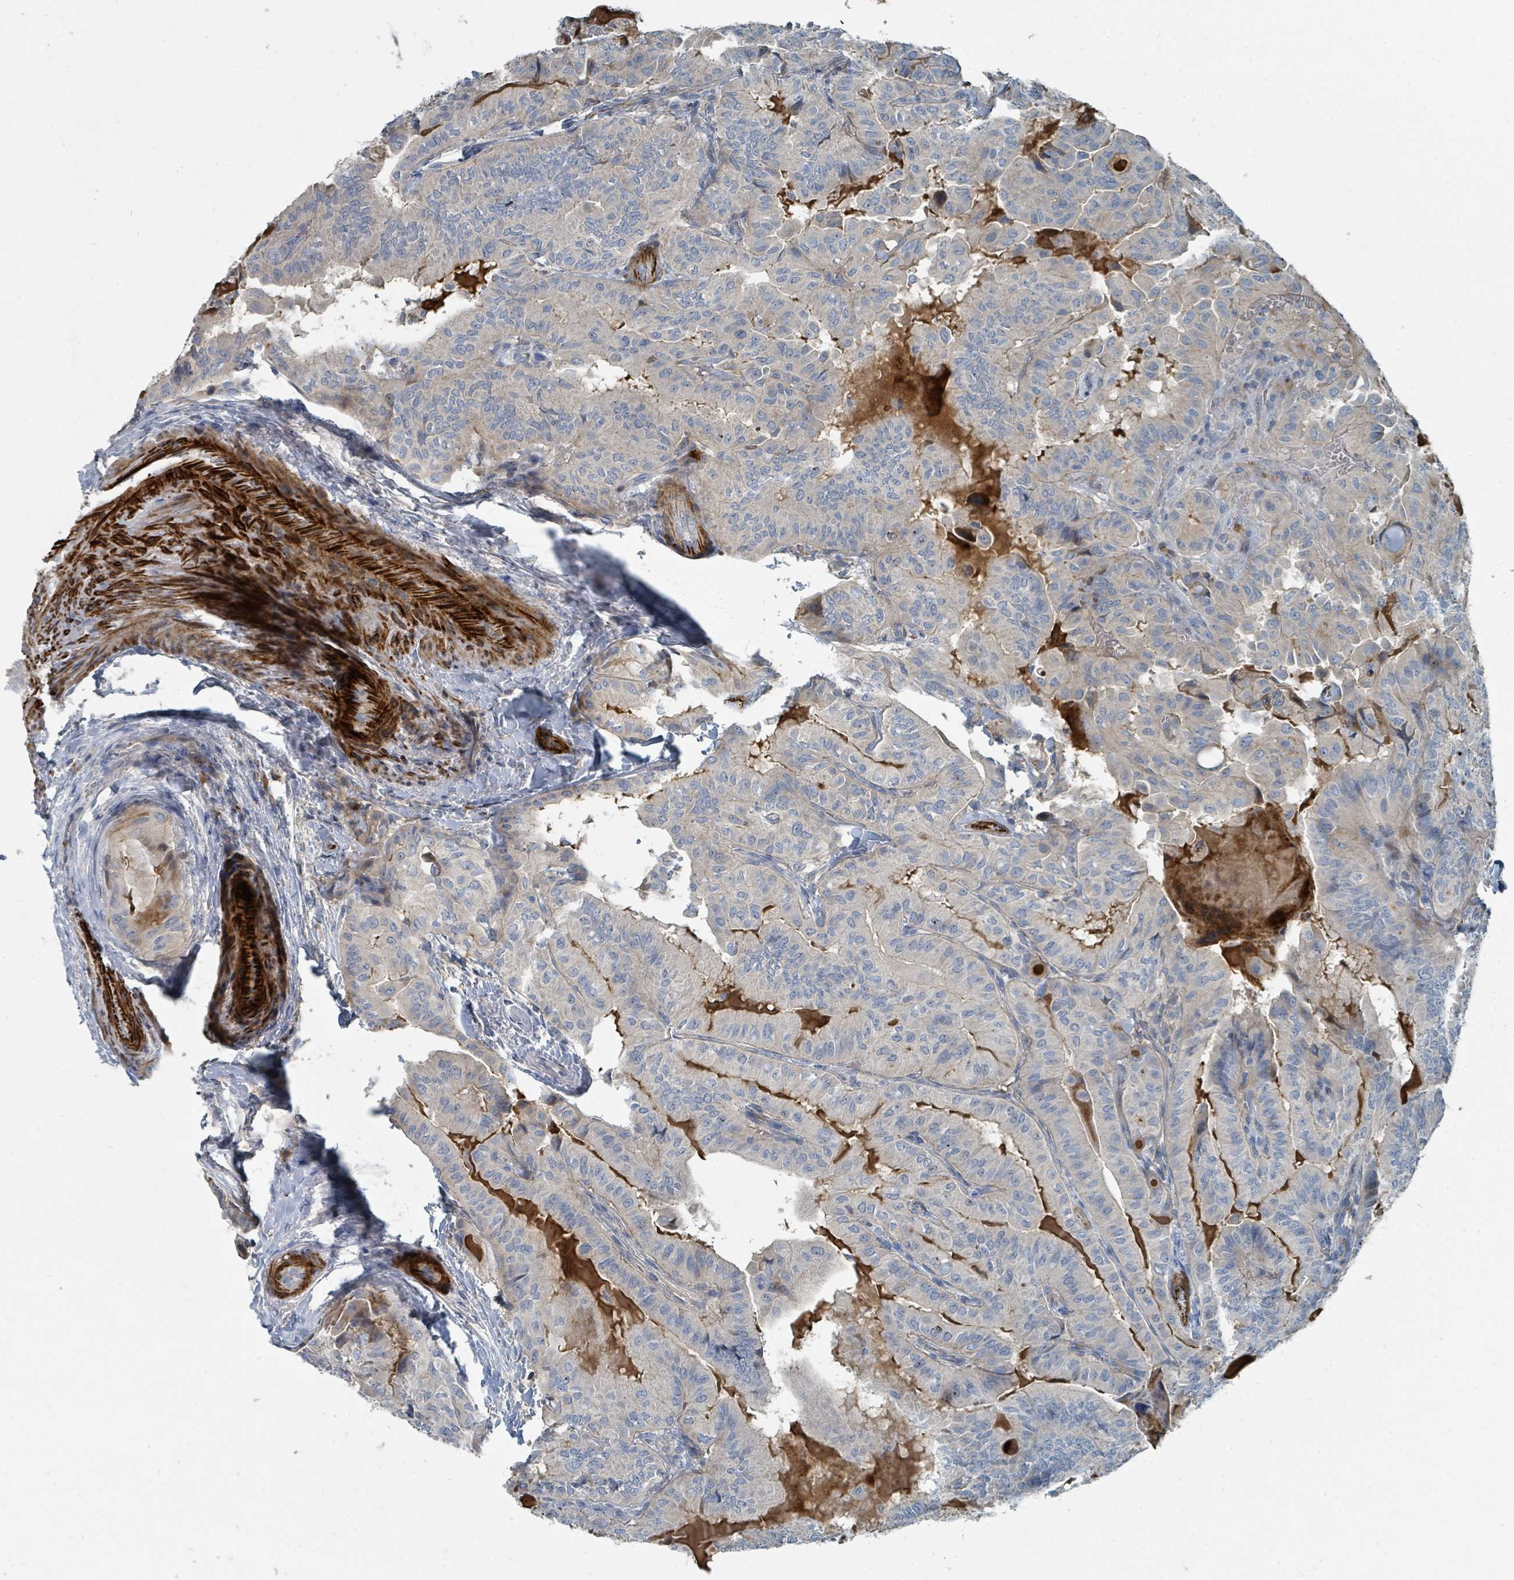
{"staining": {"intensity": "negative", "quantity": "none", "location": "none"}, "tissue": "thyroid cancer", "cell_type": "Tumor cells", "image_type": "cancer", "snomed": [{"axis": "morphology", "description": "Papillary adenocarcinoma, NOS"}, {"axis": "topography", "description": "Thyroid gland"}], "caption": "Tumor cells show no significant positivity in thyroid cancer.", "gene": "SLC44A5", "patient": {"sex": "female", "age": 68}}